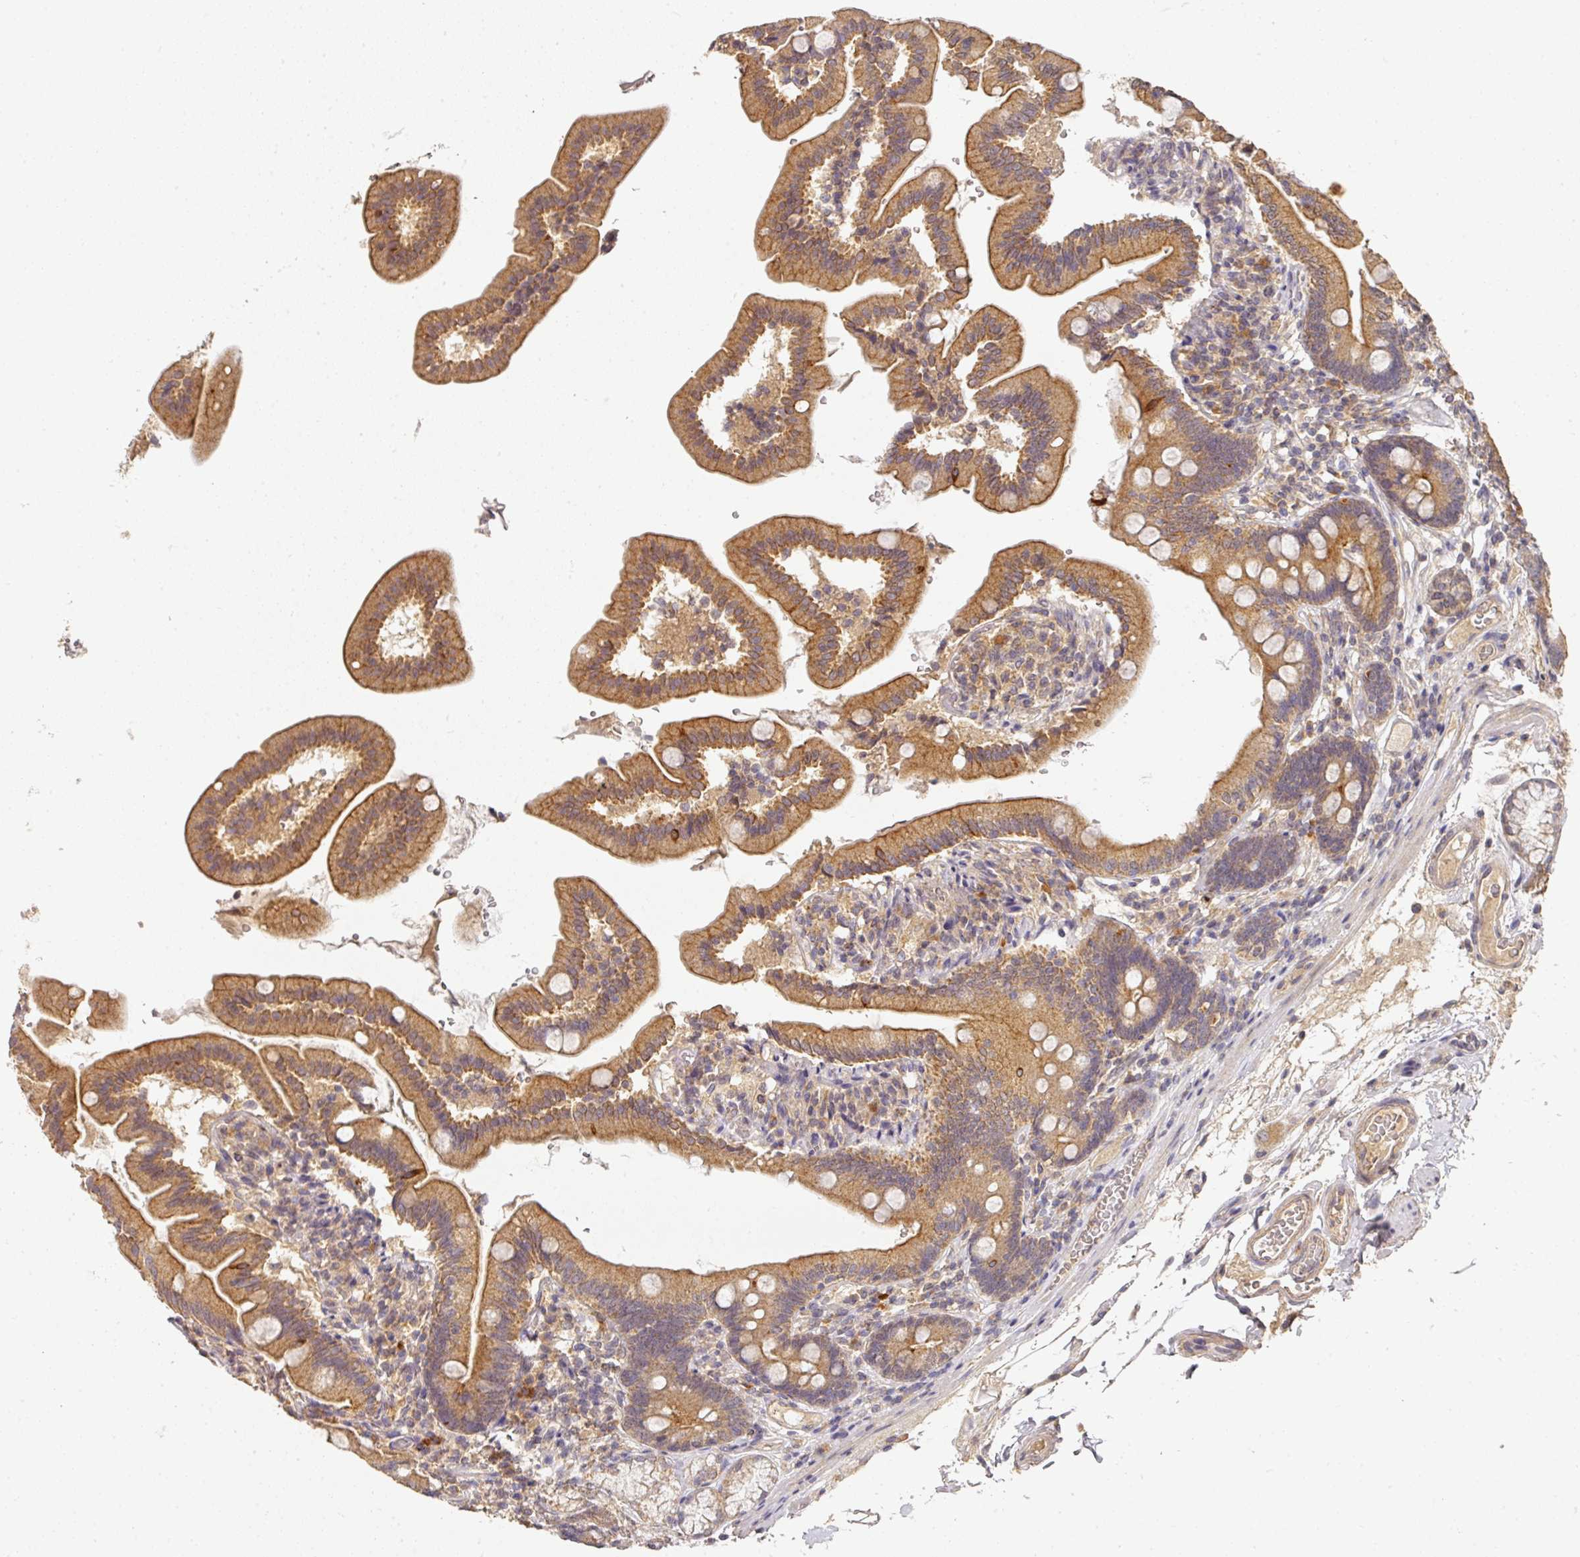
{"staining": {"intensity": "moderate", "quantity": ">75%", "location": "cytoplasmic/membranous"}, "tissue": "duodenum", "cell_type": "Glandular cells", "image_type": "normal", "snomed": [{"axis": "morphology", "description": "Normal tissue, NOS"}, {"axis": "topography", "description": "Duodenum"}], "caption": "This histopathology image demonstrates normal duodenum stained with immunohistochemistry to label a protein in brown. The cytoplasmic/membranous of glandular cells show moderate positivity for the protein. Nuclei are counter-stained blue.", "gene": "EXTL3", "patient": {"sex": "female", "age": 67}}